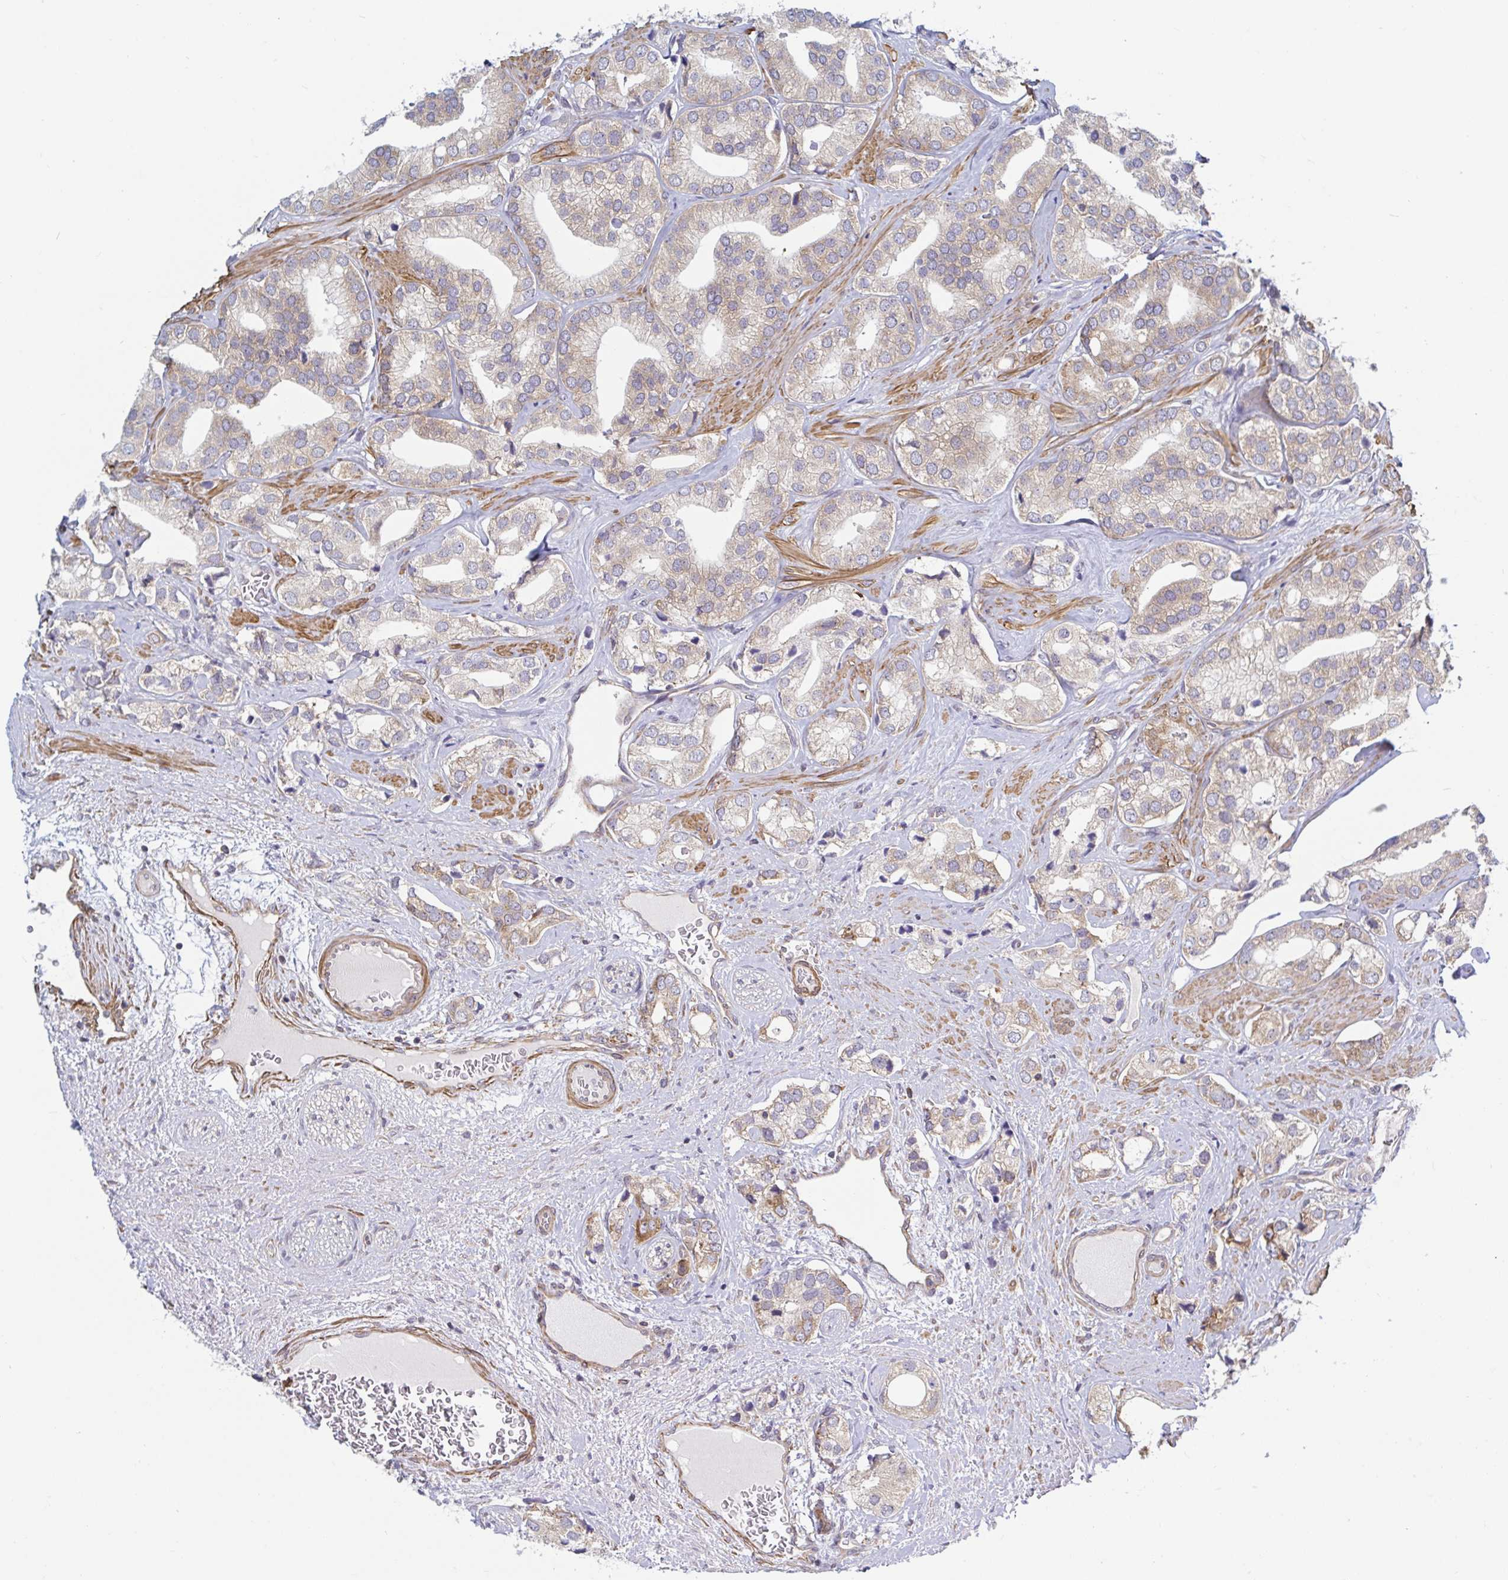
{"staining": {"intensity": "moderate", "quantity": "25%-75%", "location": "cytoplasmic/membranous"}, "tissue": "prostate cancer", "cell_type": "Tumor cells", "image_type": "cancer", "snomed": [{"axis": "morphology", "description": "Adenocarcinoma, High grade"}, {"axis": "topography", "description": "Prostate"}], "caption": "Immunohistochemical staining of prostate high-grade adenocarcinoma reveals moderate cytoplasmic/membranous protein expression in approximately 25%-75% of tumor cells.", "gene": "LARP1", "patient": {"sex": "male", "age": 58}}